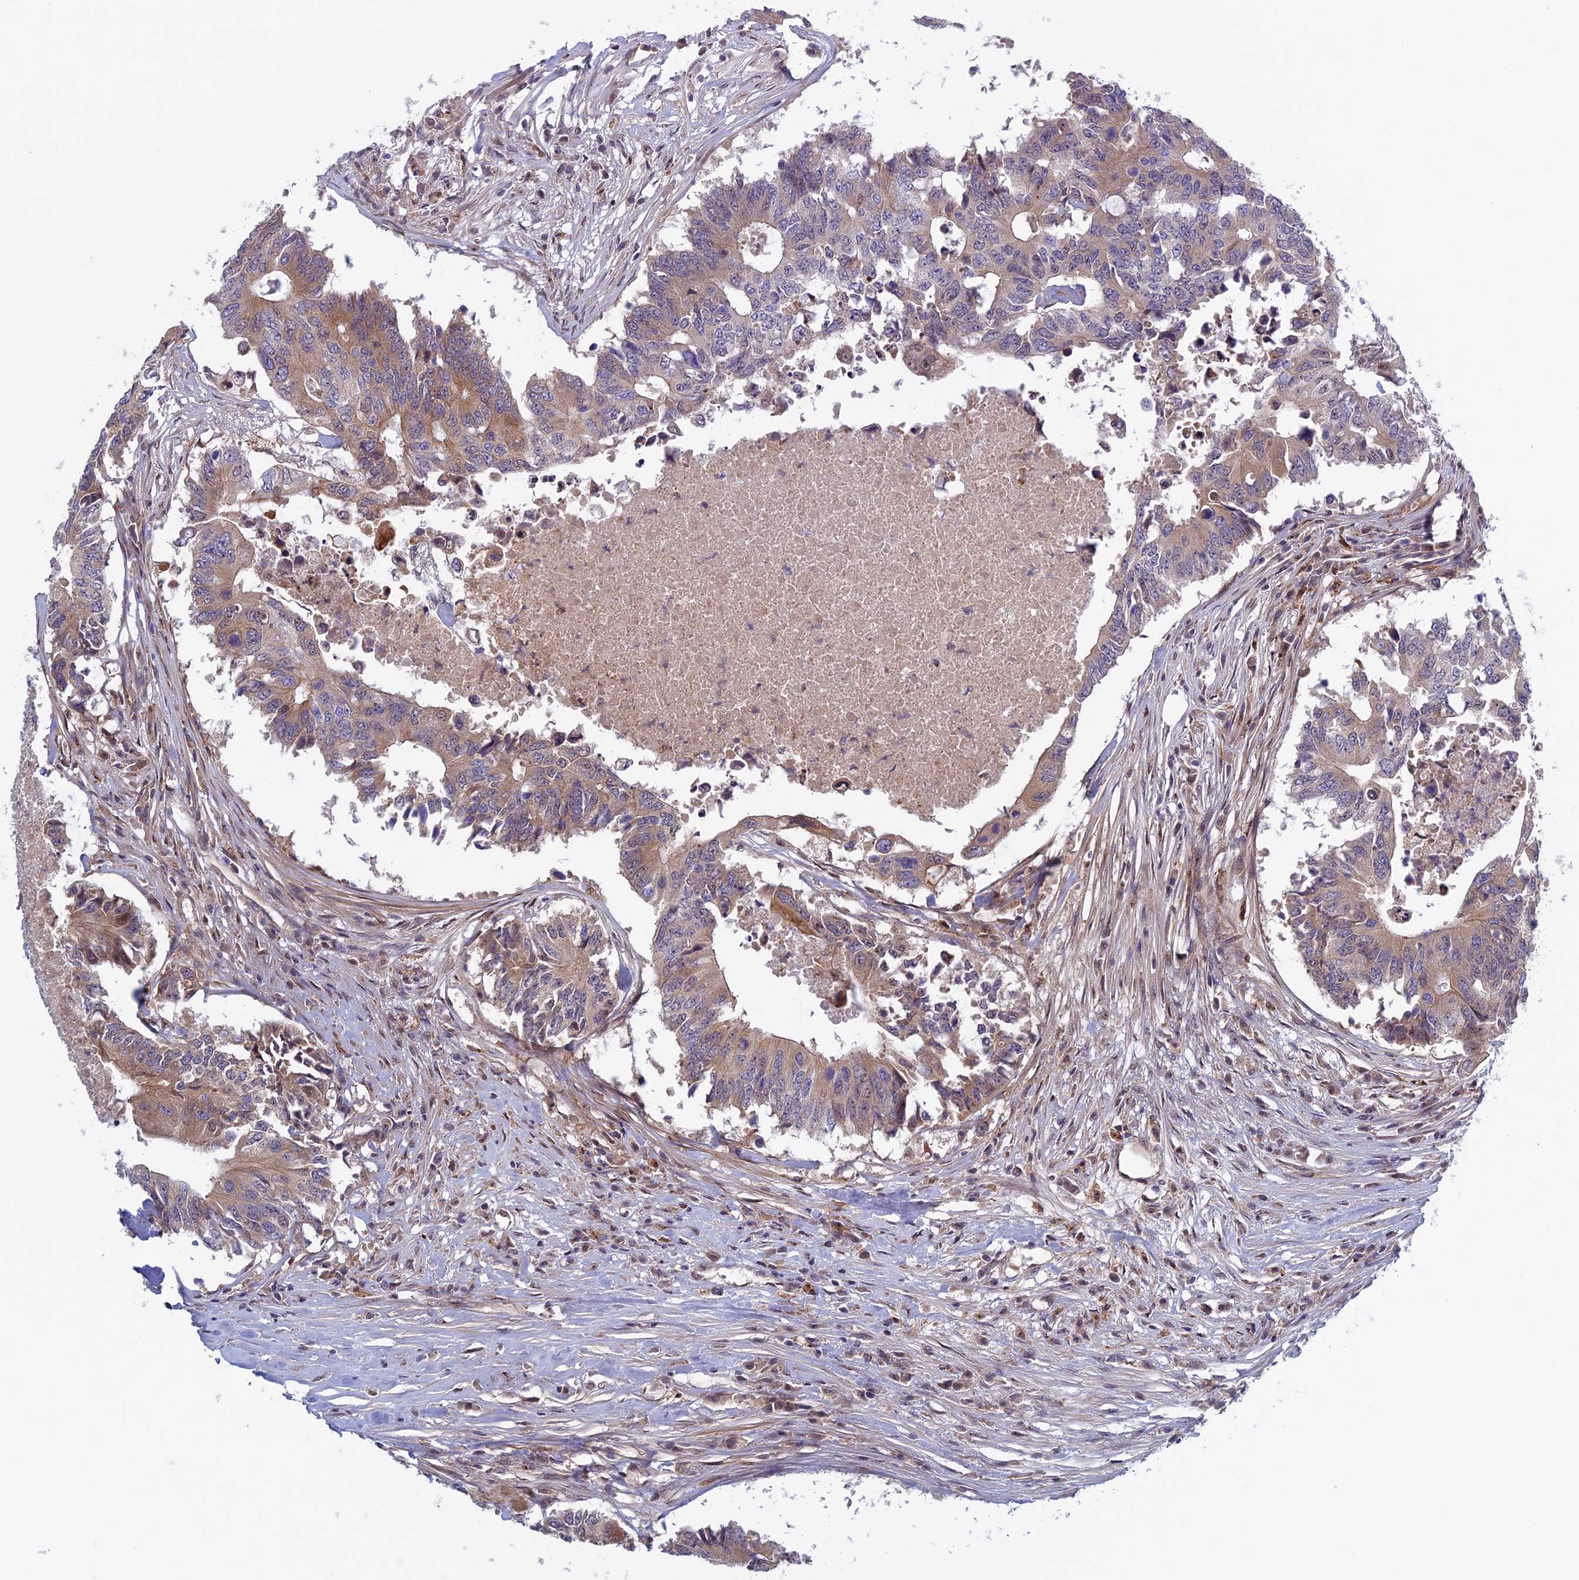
{"staining": {"intensity": "moderate", "quantity": "25%-75%", "location": "cytoplasmic/membranous"}, "tissue": "colorectal cancer", "cell_type": "Tumor cells", "image_type": "cancer", "snomed": [{"axis": "morphology", "description": "Adenocarcinoma, NOS"}, {"axis": "topography", "description": "Colon"}], "caption": "A high-resolution micrograph shows immunohistochemistry staining of colorectal adenocarcinoma, which demonstrates moderate cytoplasmic/membranous positivity in approximately 25%-75% of tumor cells.", "gene": "FADS1", "patient": {"sex": "male", "age": 71}}